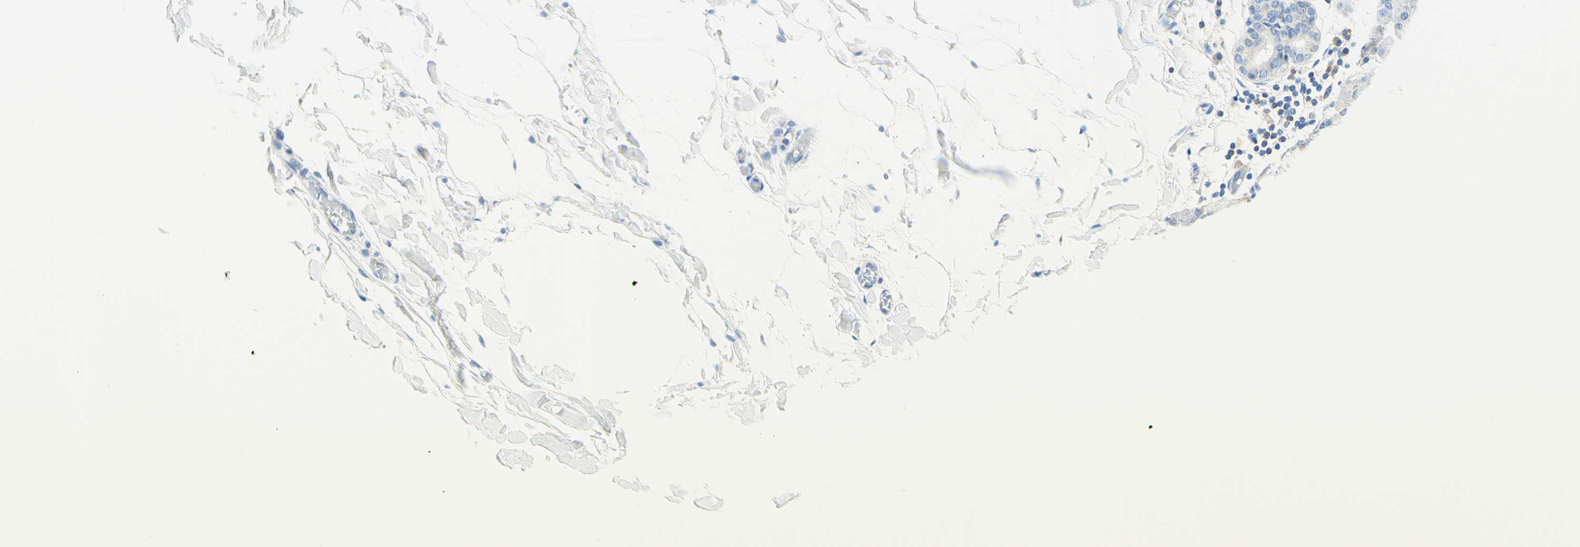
{"staining": {"intensity": "weak", "quantity": "<25%", "location": "cytoplasmic/membranous"}, "tissue": "salivary gland", "cell_type": "Glandular cells", "image_type": "normal", "snomed": [{"axis": "morphology", "description": "Normal tissue, NOS"}, {"axis": "topography", "description": "Salivary gland"}], "caption": "Glandular cells show no significant protein expression in benign salivary gland.", "gene": "LAT", "patient": {"sex": "female", "age": 24}}